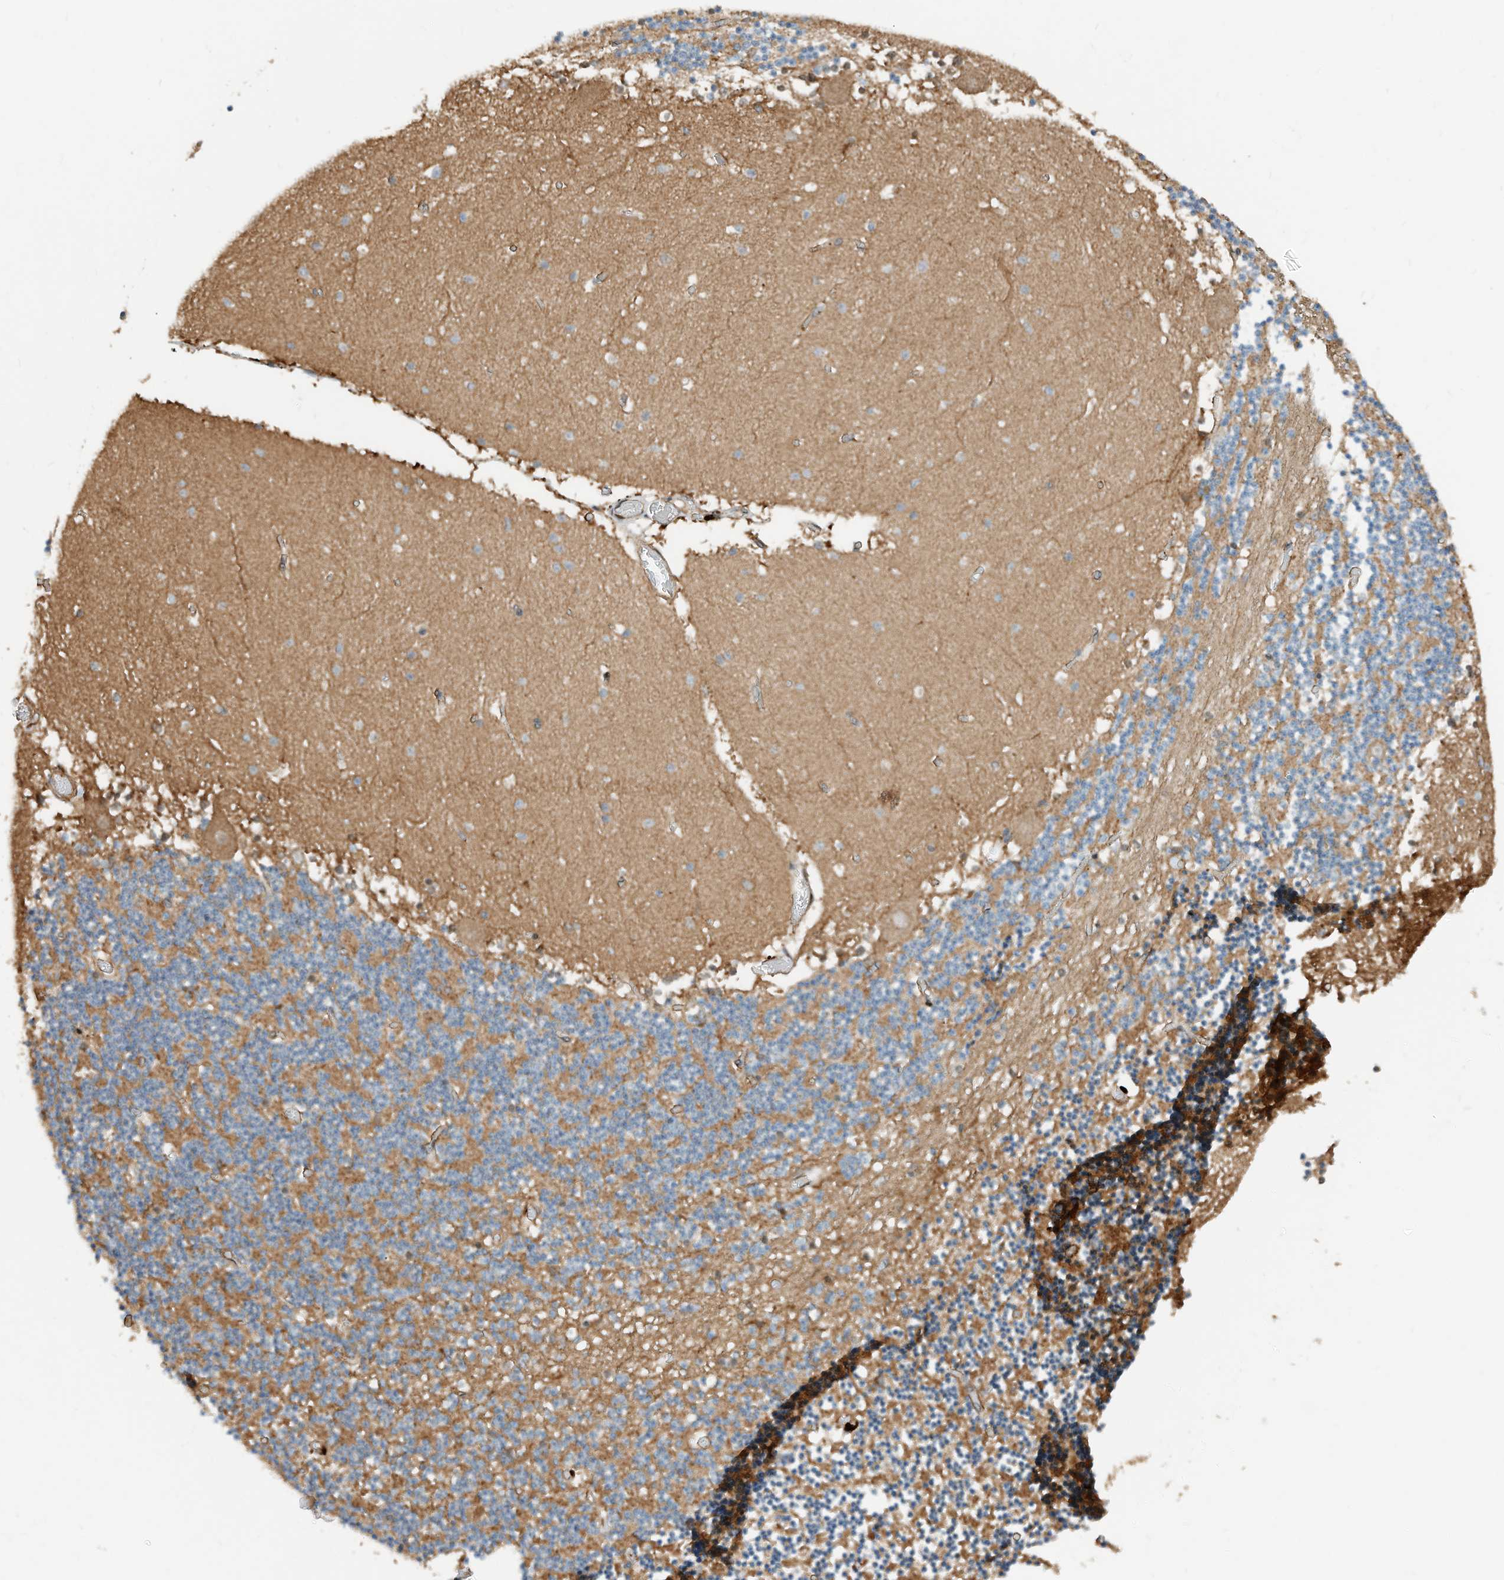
{"staining": {"intensity": "moderate", "quantity": "25%-75%", "location": "cytoplasmic/membranous"}, "tissue": "cerebellum", "cell_type": "Cells in granular layer", "image_type": "normal", "snomed": [{"axis": "morphology", "description": "Normal tissue, NOS"}, {"axis": "topography", "description": "Cerebellum"}], "caption": "Cells in granular layer display medium levels of moderate cytoplasmic/membranous staining in approximately 25%-75% of cells in benign human cerebellum. The staining was performed using DAB (3,3'-diaminobenzidine), with brown indicating positive protein expression. Nuclei are stained blue with hematoxylin.", "gene": "CPAMD8", "patient": {"sex": "female", "age": 28}}